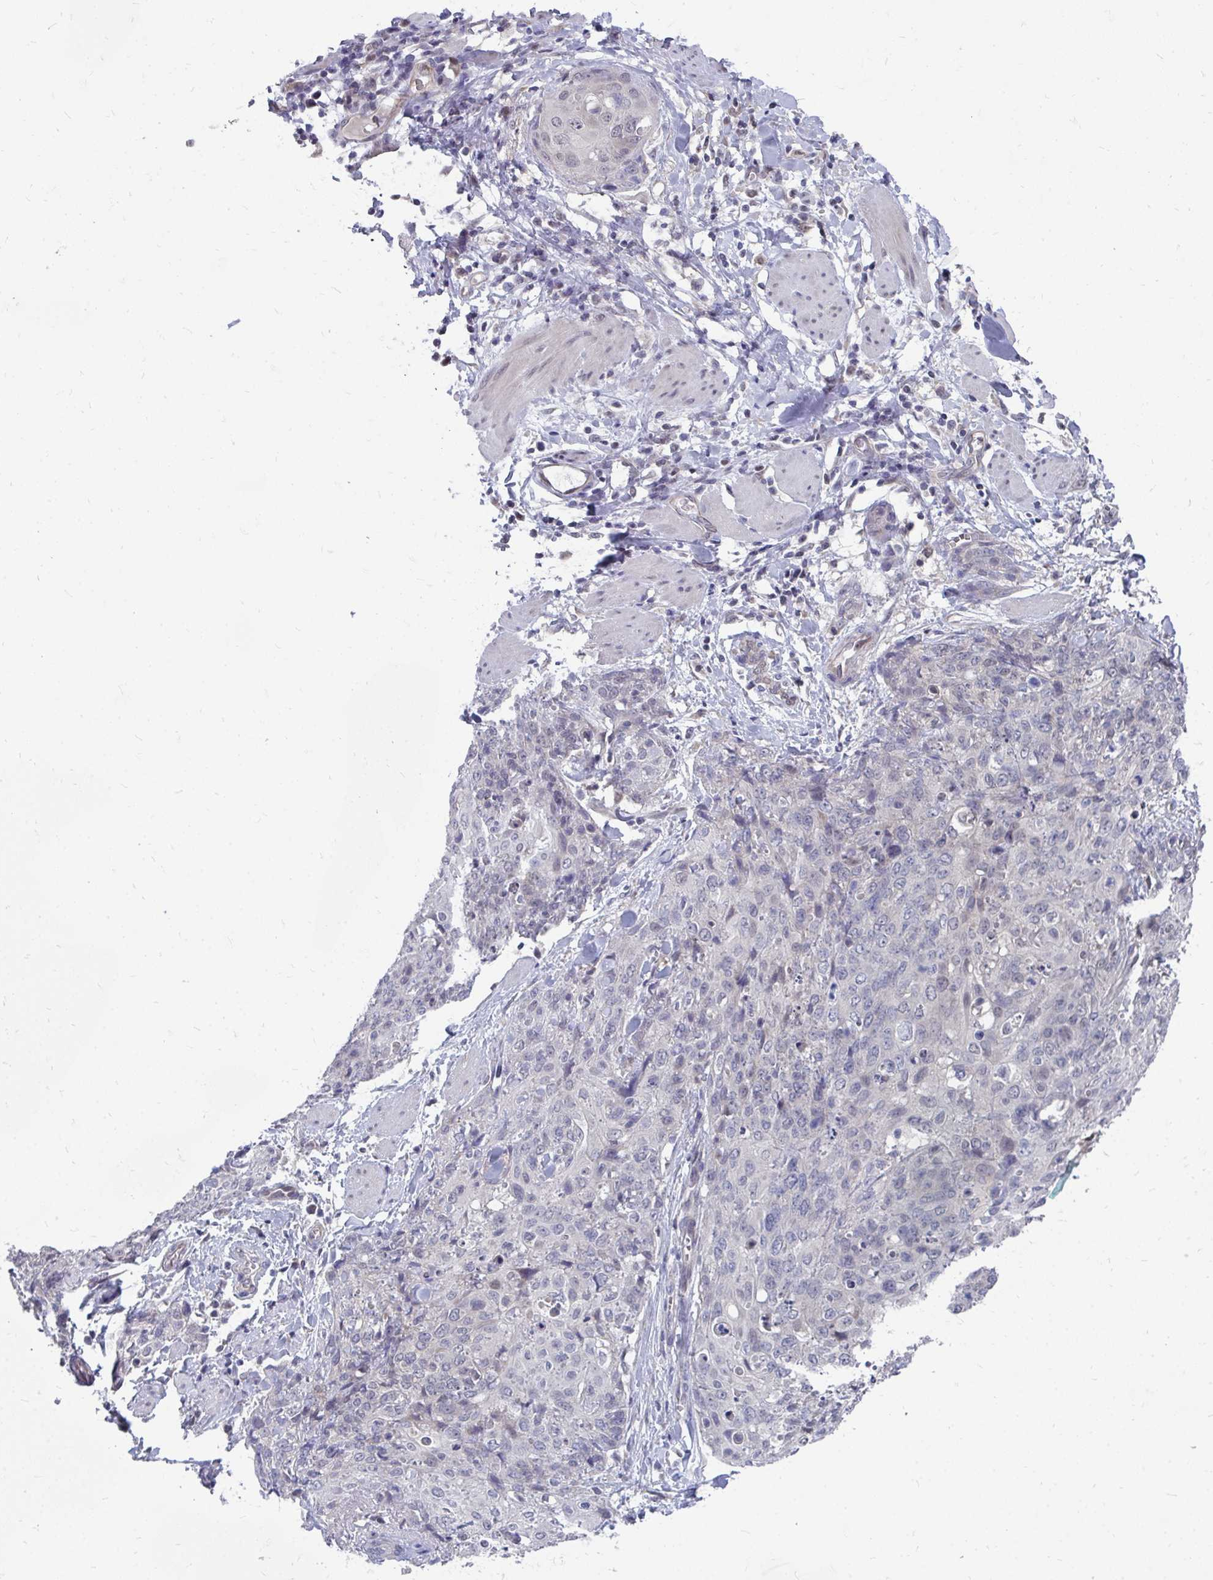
{"staining": {"intensity": "negative", "quantity": "none", "location": "none"}, "tissue": "skin cancer", "cell_type": "Tumor cells", "image_type": "cancer", "snomed": [{"axis": "morphology", "description": "Squamous cell carcinoma, NOS"}, {"axis": "topography", "description": "Skin"}, {"axis": "topography", "description": "Vulva"}], "caption": "Immunohistochemistry (IHC) image of neoplastic tissue: skin squamous cell carcinoma stained with DAB (3,3'-diaminobenzidine) demonstrates no significant protein staining in tumor cells. (DAB IHC with hematoxylin counter stain).", "gene": "MROH8", "patient": {"sex": "female", "age": 85}}